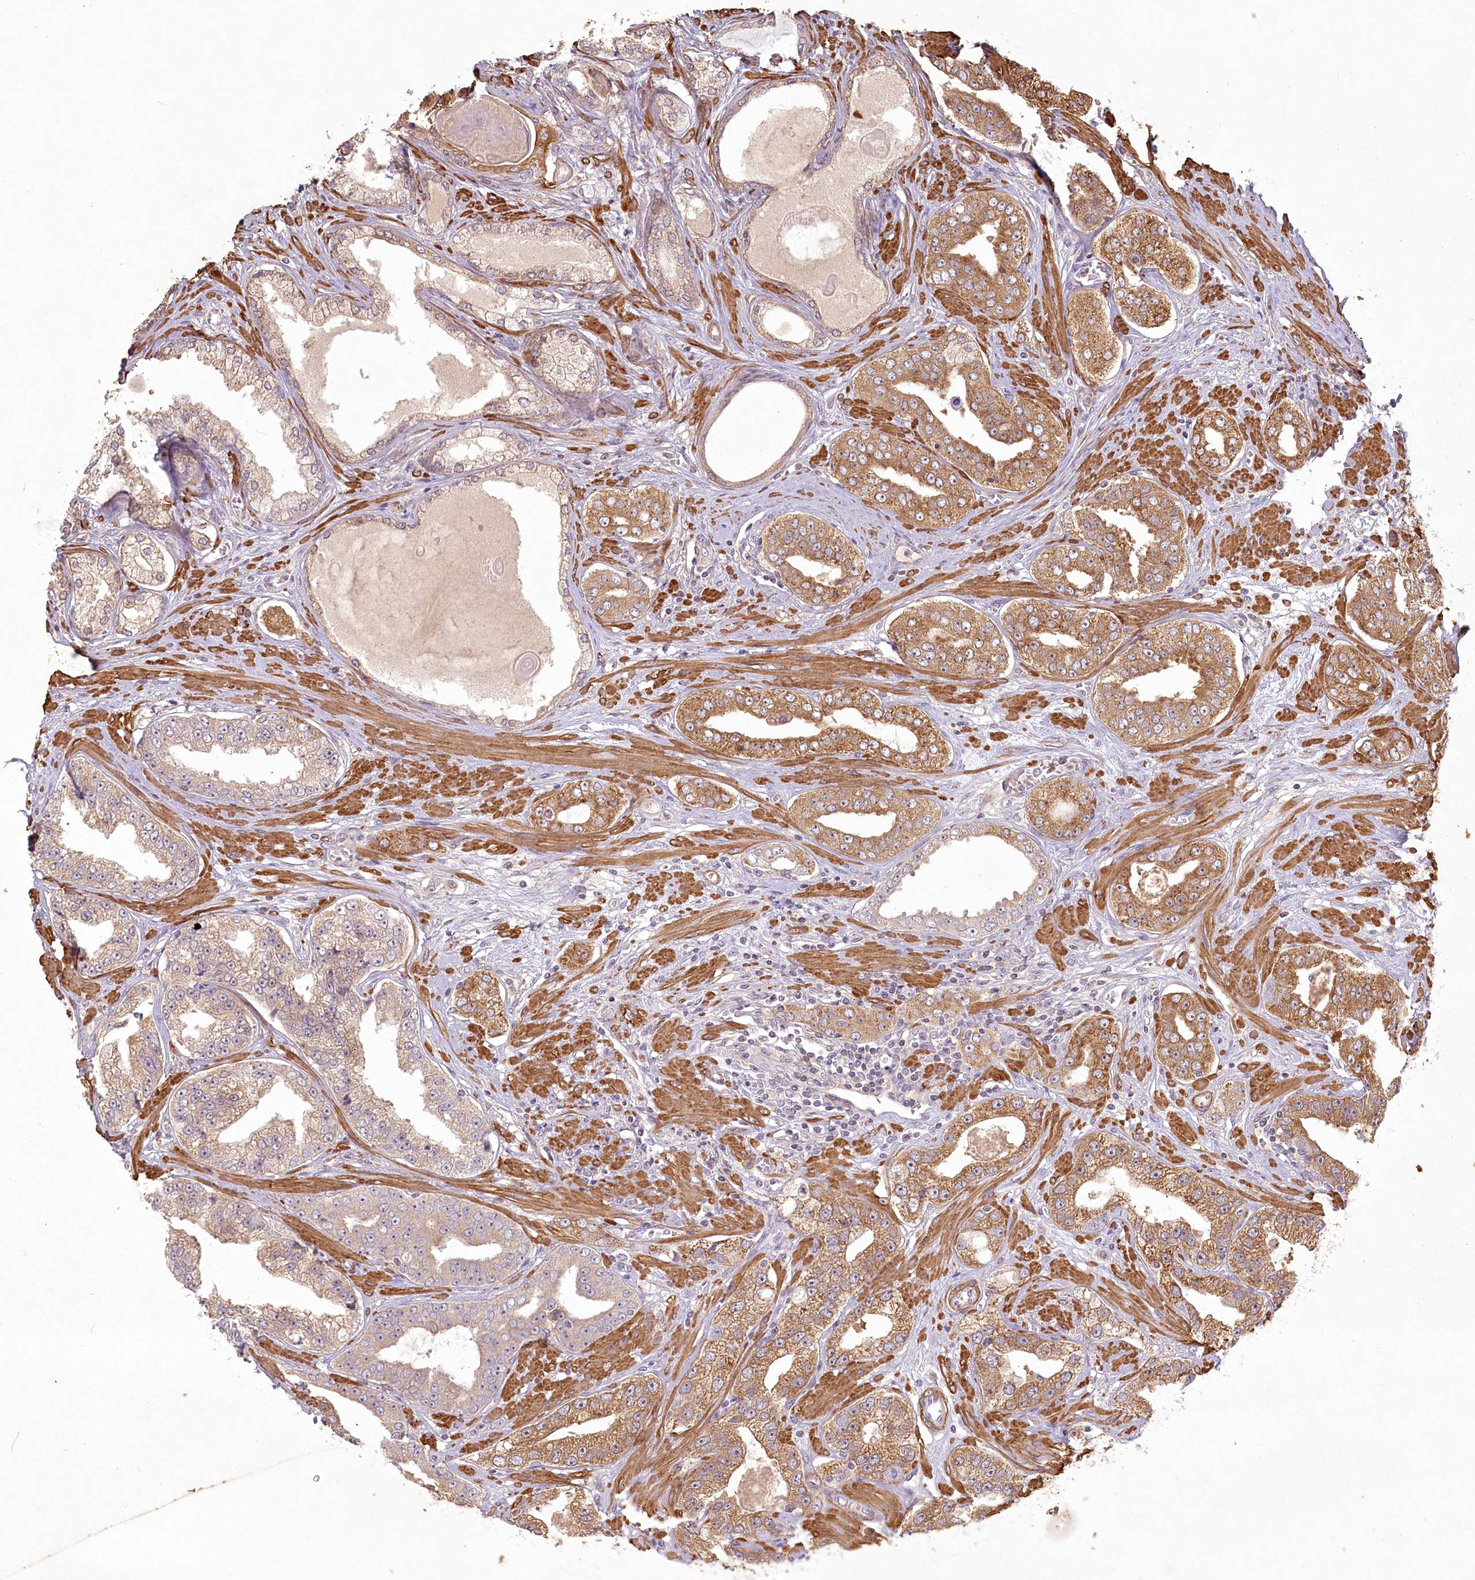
{"staining": {"intensity": "moderate", "quantity": ">75%", "location": "cytoplasmic/membranous"}, "tissue": "prostate cancer", "cell_type": "Tumor cells", "image_type": "cancer", "snomed": [{"axis": "morphology", "description": "Adenocarcinoma, High grade"}, {"axis": "topography", "description": "Prostate"}], "caption": "Prostate cancer (high-grade adenocarcinoma) stained with a protein marker reveals moderate staining in tumor cells.", "gene": "INPP4B", "patient": {"sex": "male", "age": 71}}